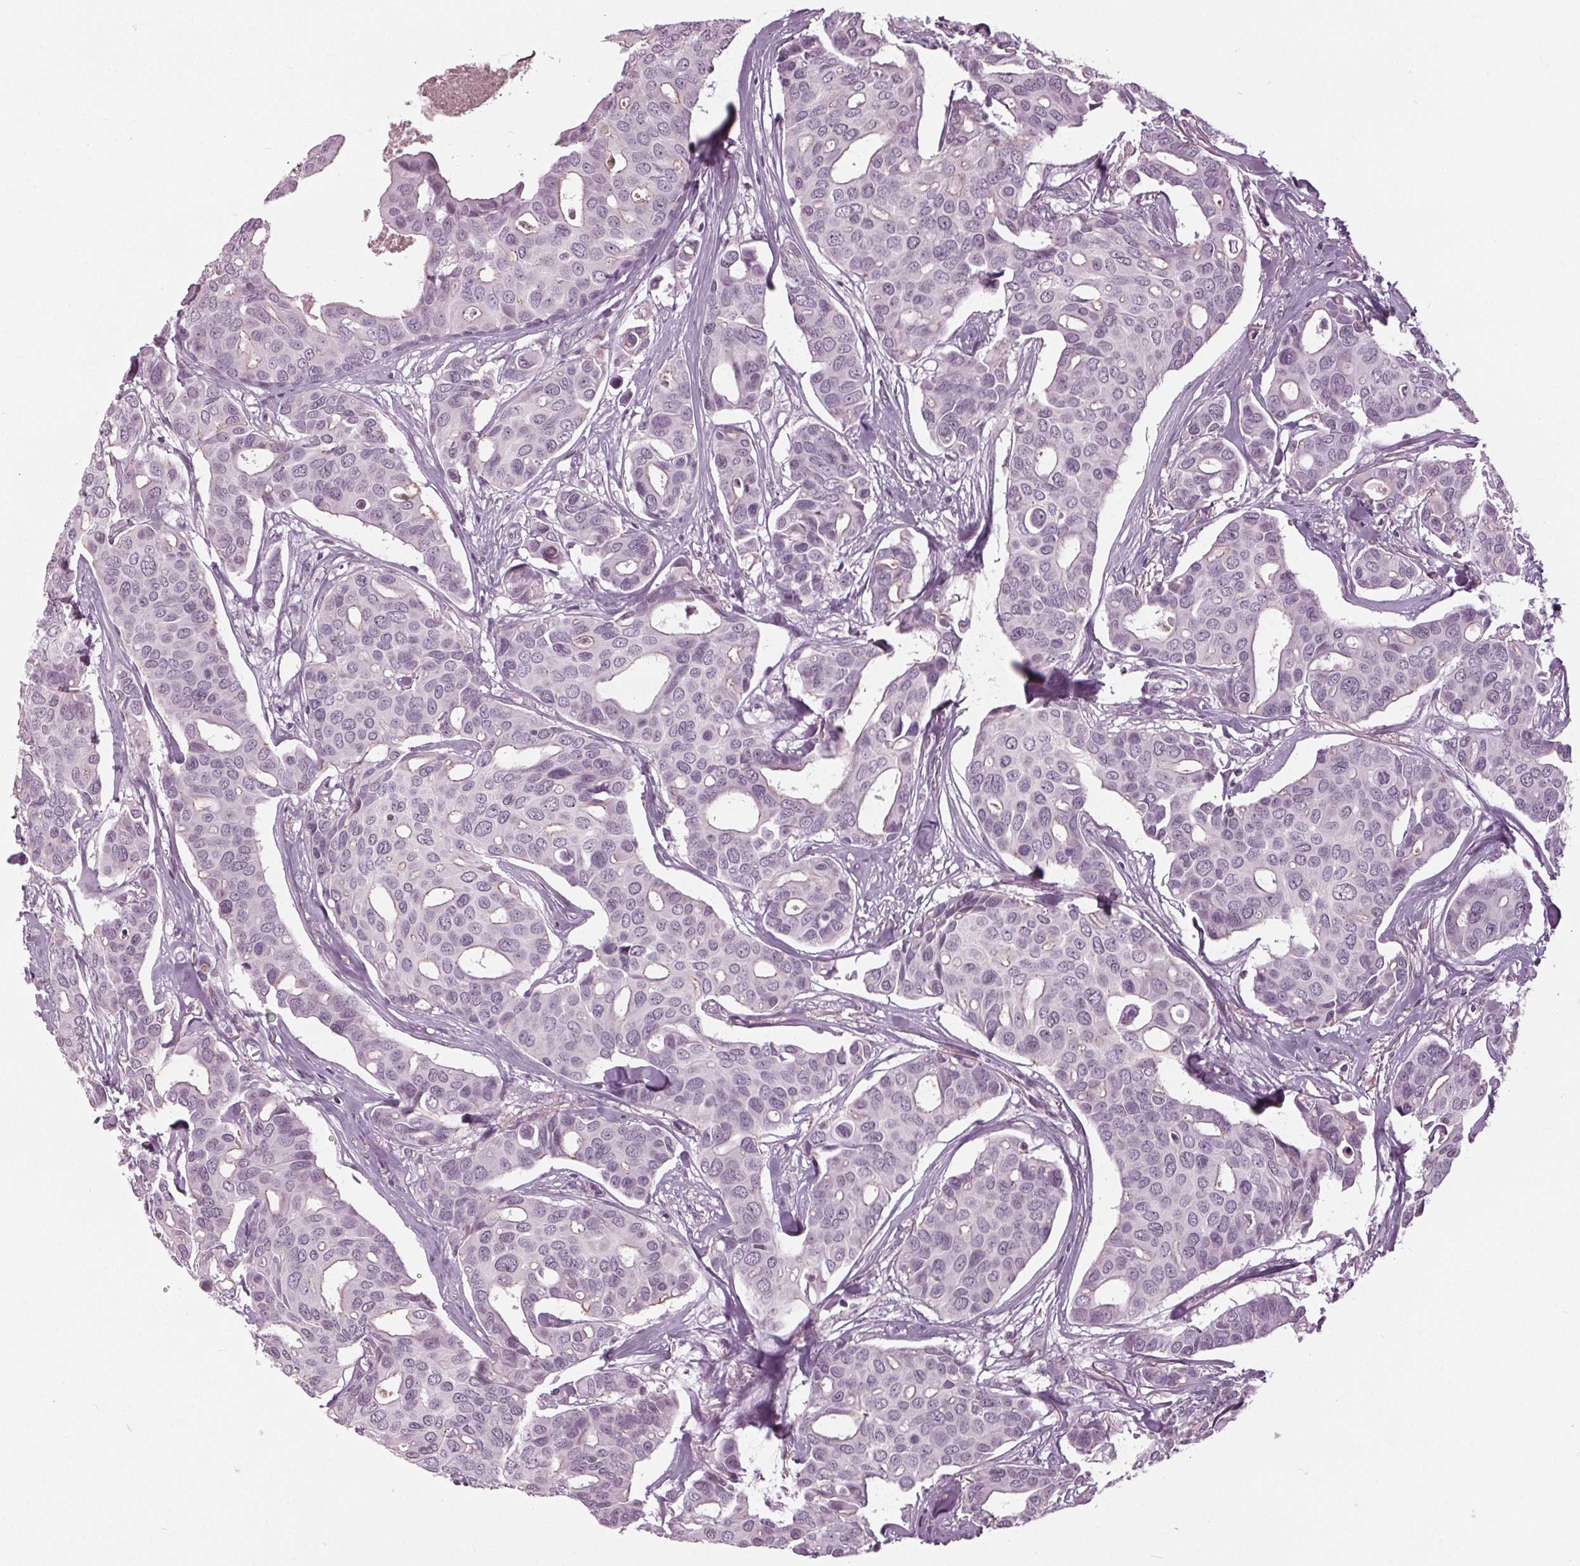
{"staining": {"intensity": "negative", "quantity": "none", "location": "none"}, "tissue": "breast cancer", "cell_type": "Tumor cells", "image_type": "cancer", "snomed": [{"axis": "morphology", "description": "Duct carcinoma"}, {"axis": "topography", "description": "Breast"}], "caption": "Immunohistochemistry histopathology image of human breast cancer (intraductal carcinoma) stained for a protein (brown), which exhibits no positivity in tumor cells. (Stains: DAB (3,3'-diaminobenzidine) immunohistochemistry (IHC) with hematoxylin counter stain, Microscopy: brightfield microscopy at high magnification).", "gene": "SLC9A4", "patient": {"sex": "female", "age": 54}}